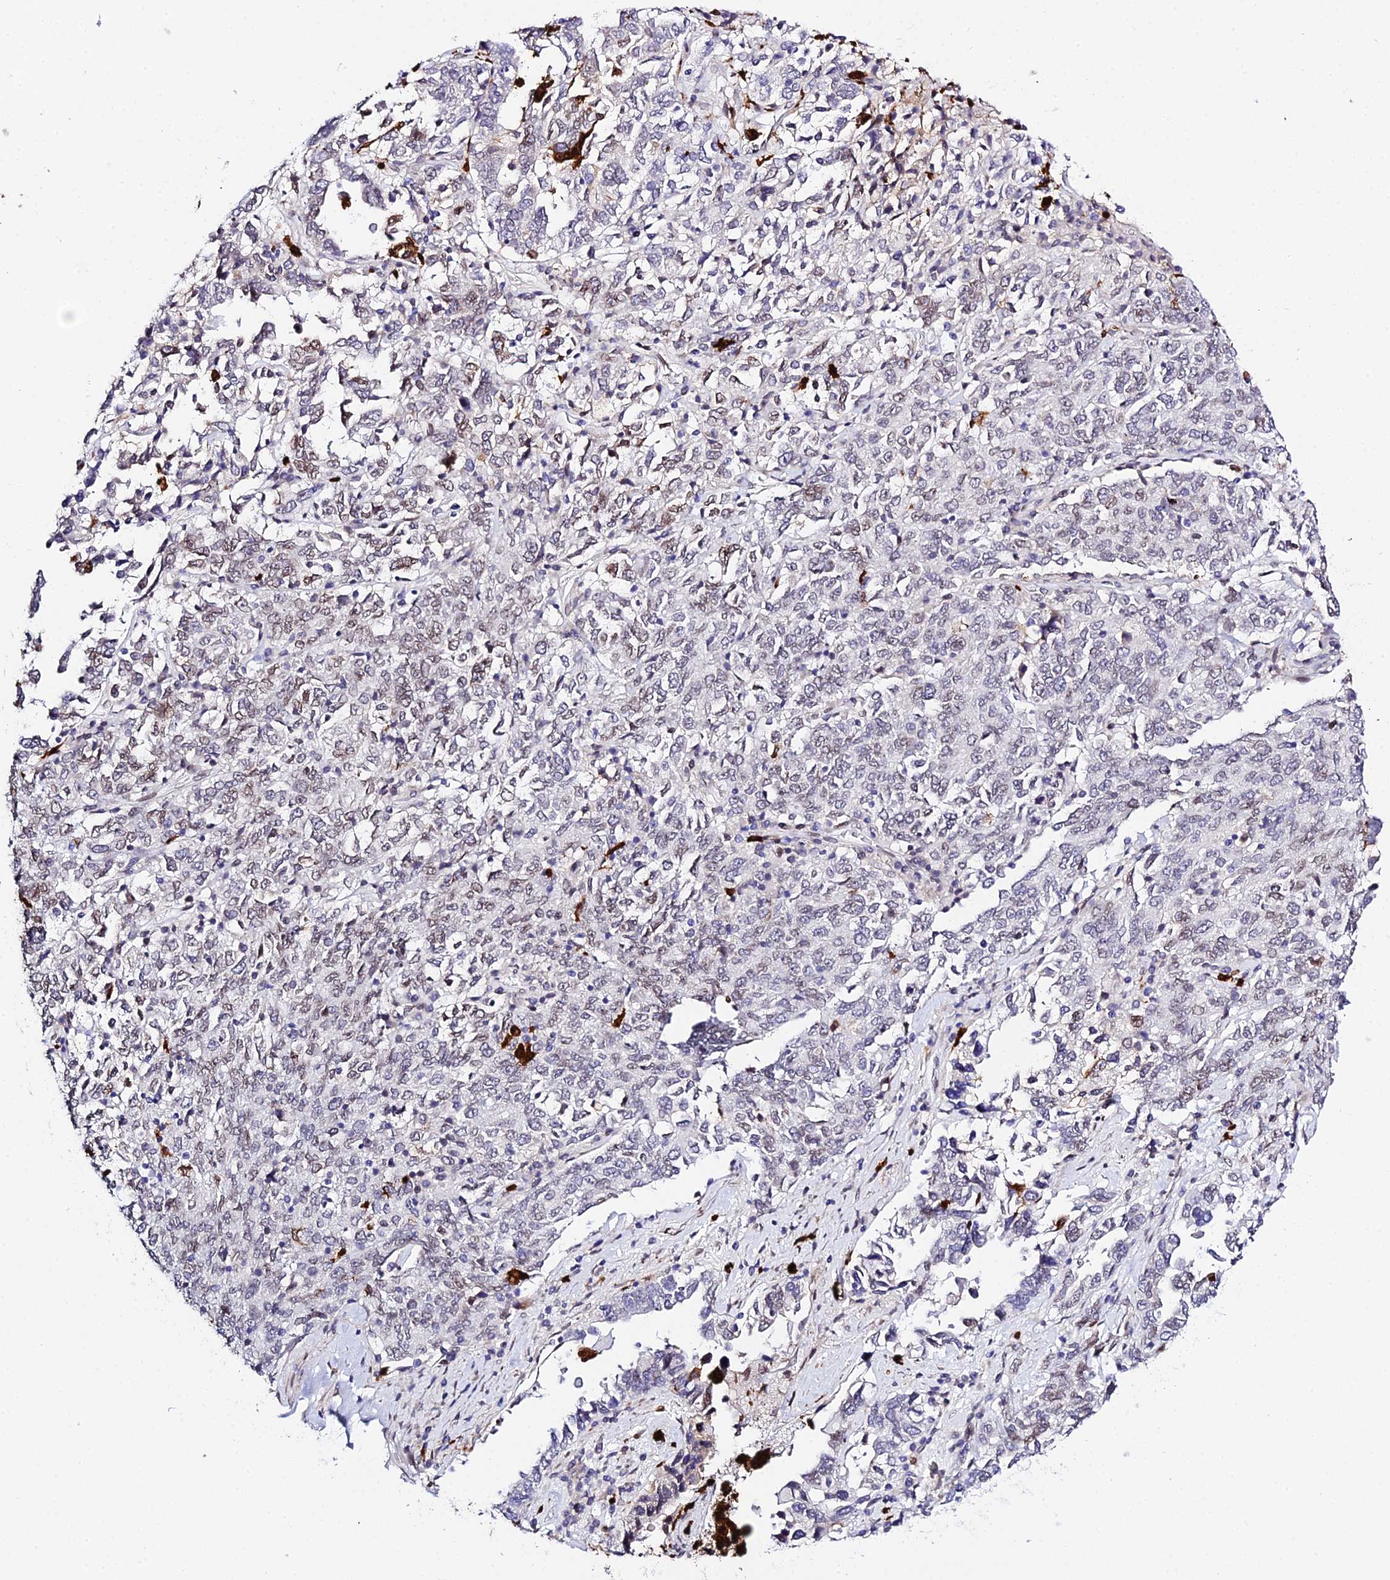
{"staining": {"intensity": "weak", "quantity": "<25%", "location": "nuclear"}, "tissue": "ovarian cancer", "cell_type": "Tumor cells", "image_type": "cancer", "snomed": [{"axis": "morphology", "description": "Carcinoma, endometroid"}, {"axis": "topography", "description": "Ovary"}], "caption": "An immunohistochemistry histopathology image of ovarian cancer (endometroid carcinoma) is shown. There is no staining in tumor cells of ovarian cancer (endometroid carcinoma). (DAB immunohistochemistry (IHC), high magnification).", "gene": "MCM10", "patient": {"sex": "female", "age": 62}}